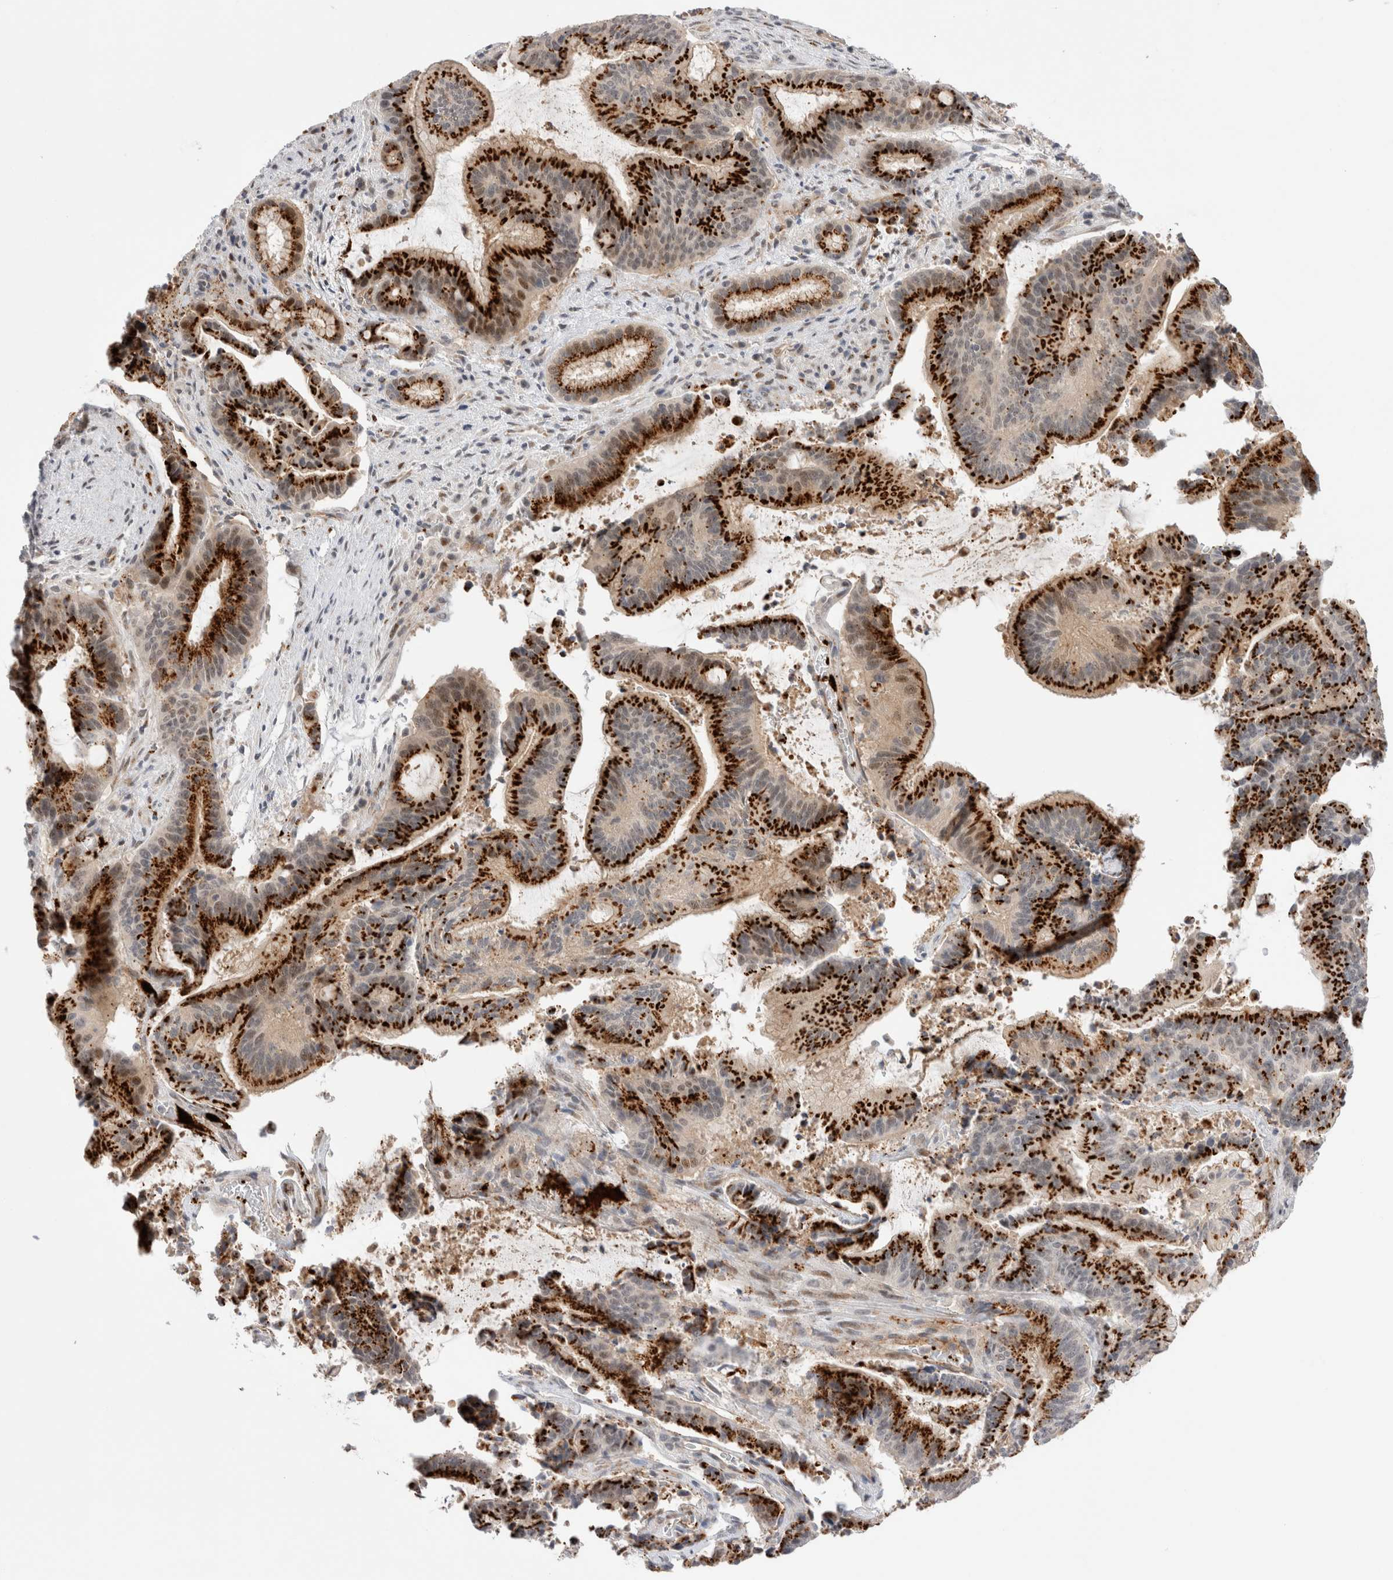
{"staining": {"intensity": "strong", "quantity": ">75%", "location": "cytoplasmic/membranous"}, "tissue": "liver cancer", "cell_type": "Tumor cells", "image_type": "cancer", "snomed": [{"axis": "morphology", "description": "Normal tissue, NOS"}, {"axis": "morphology", "description": "Cholangiocarcinoma"}, {"axis": "topography", "description": "Liver"}, {"axis": "topography", "description": "Peripheral nerve tissue"}], "caption": "Tumor cells display high levels of strong cytoplasmic/membranous positivity in approximately >75% of cells in human liver cholangiocarcinoma. Using DAB (3,3'-diaminobenzidine) (brown) and hematoxylin (blue) stains, captured at high magnification using brightfield microscopy.", "gene": "VPS28", "patient": {"sex": "female", "age": 73}}